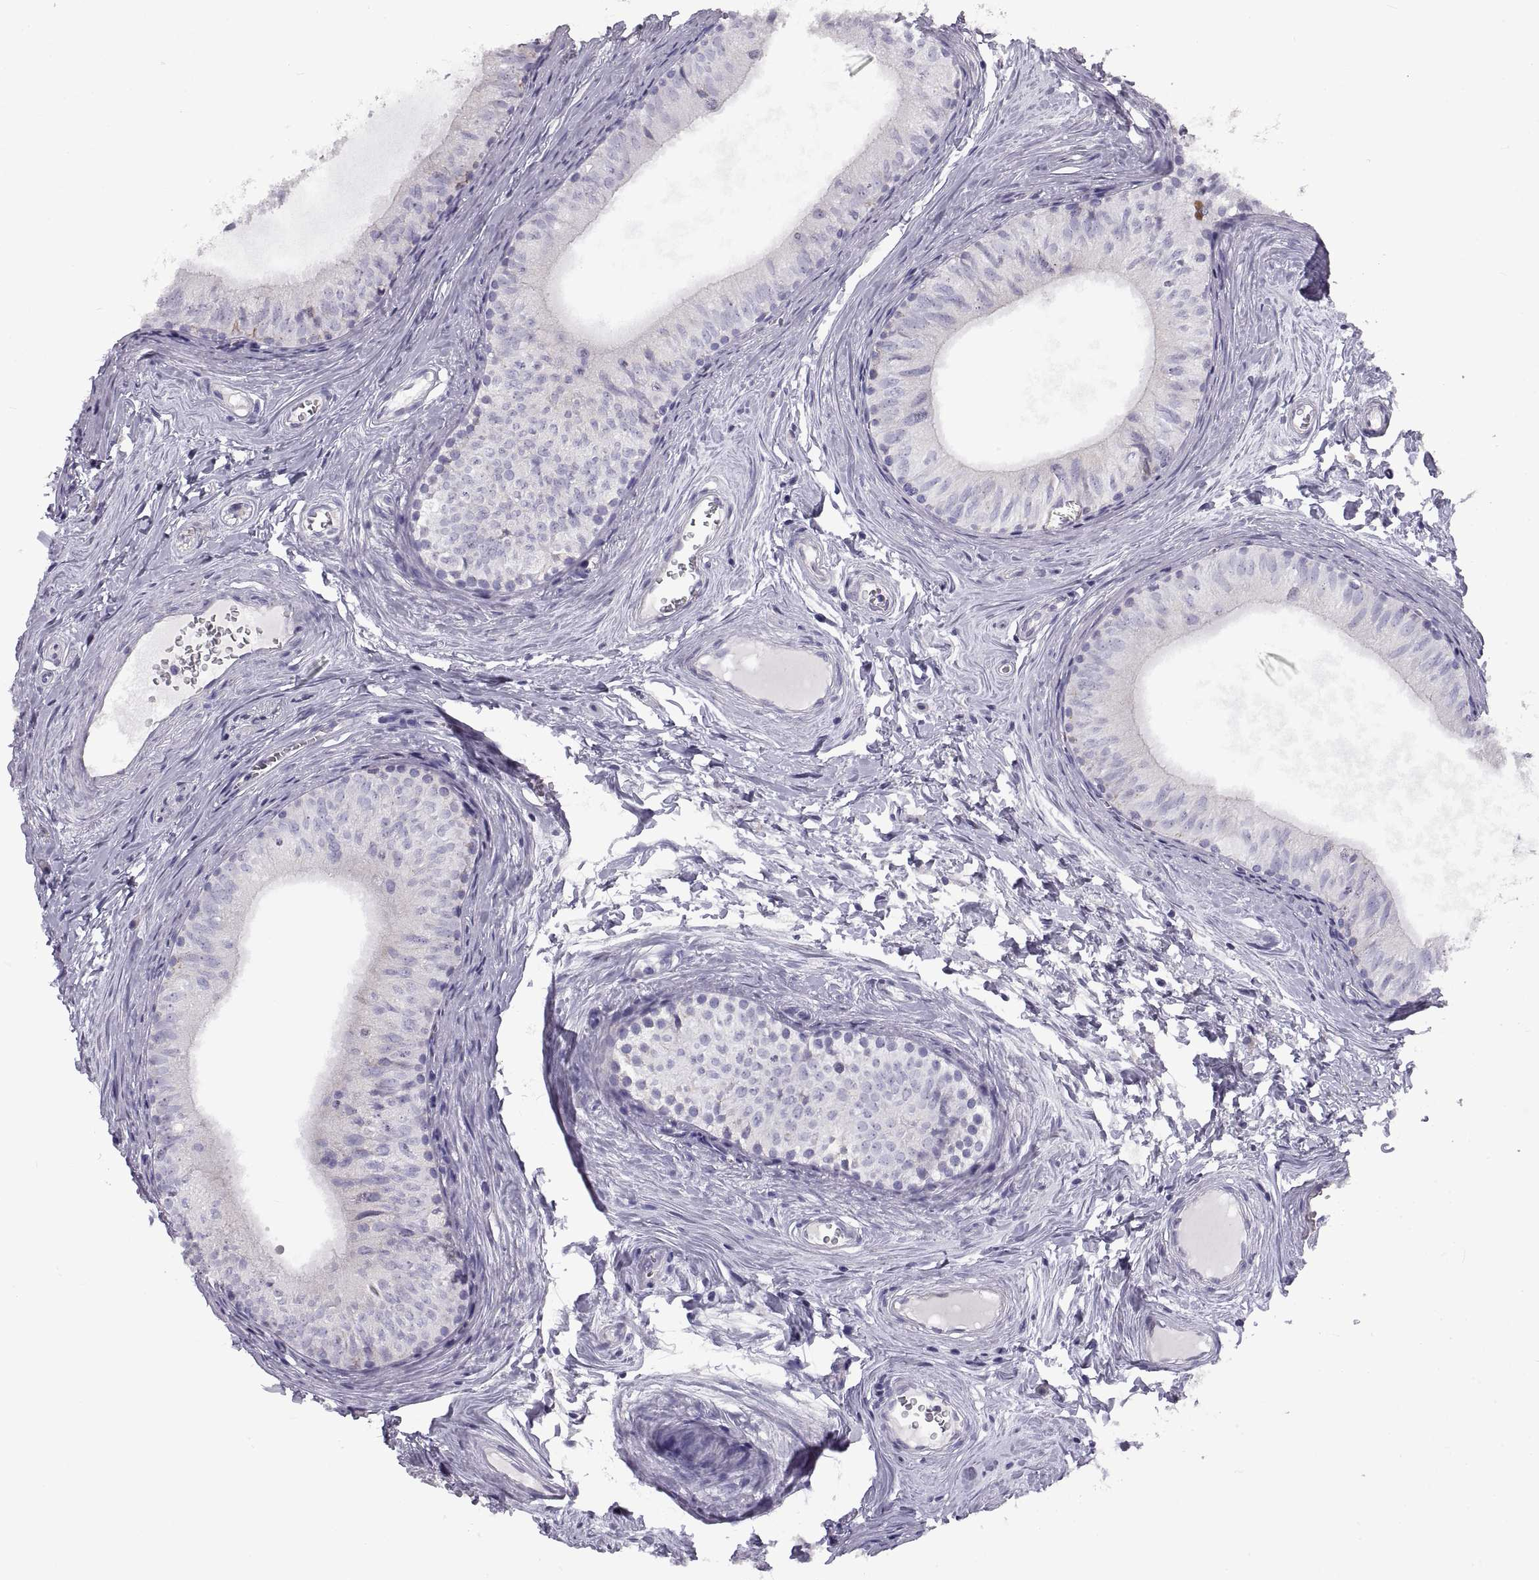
{"staining": {"intensity": "negative", "quantity": "none", "location": "none"}, "tissue": "epididymis", "cell_type": "Glandular cells", "image_type": "normal", "snomed": [{"axis": "morphology", "description": "Normal tissue, NOS"}, {"axis": "topography", "description": "Epididymis"}], "caption": "A high-resolution histopathology image shows immunohistochemistry staining of normal epididymis, which exhibits no significant expression in glandular cells. (DAB (3,3'-diaminobenzidine) immunohistochemistry (IHC) with hematoxylin counter stain).", "gene": "CRYBB3", "patient": {"sex": "male", "age": 52}}